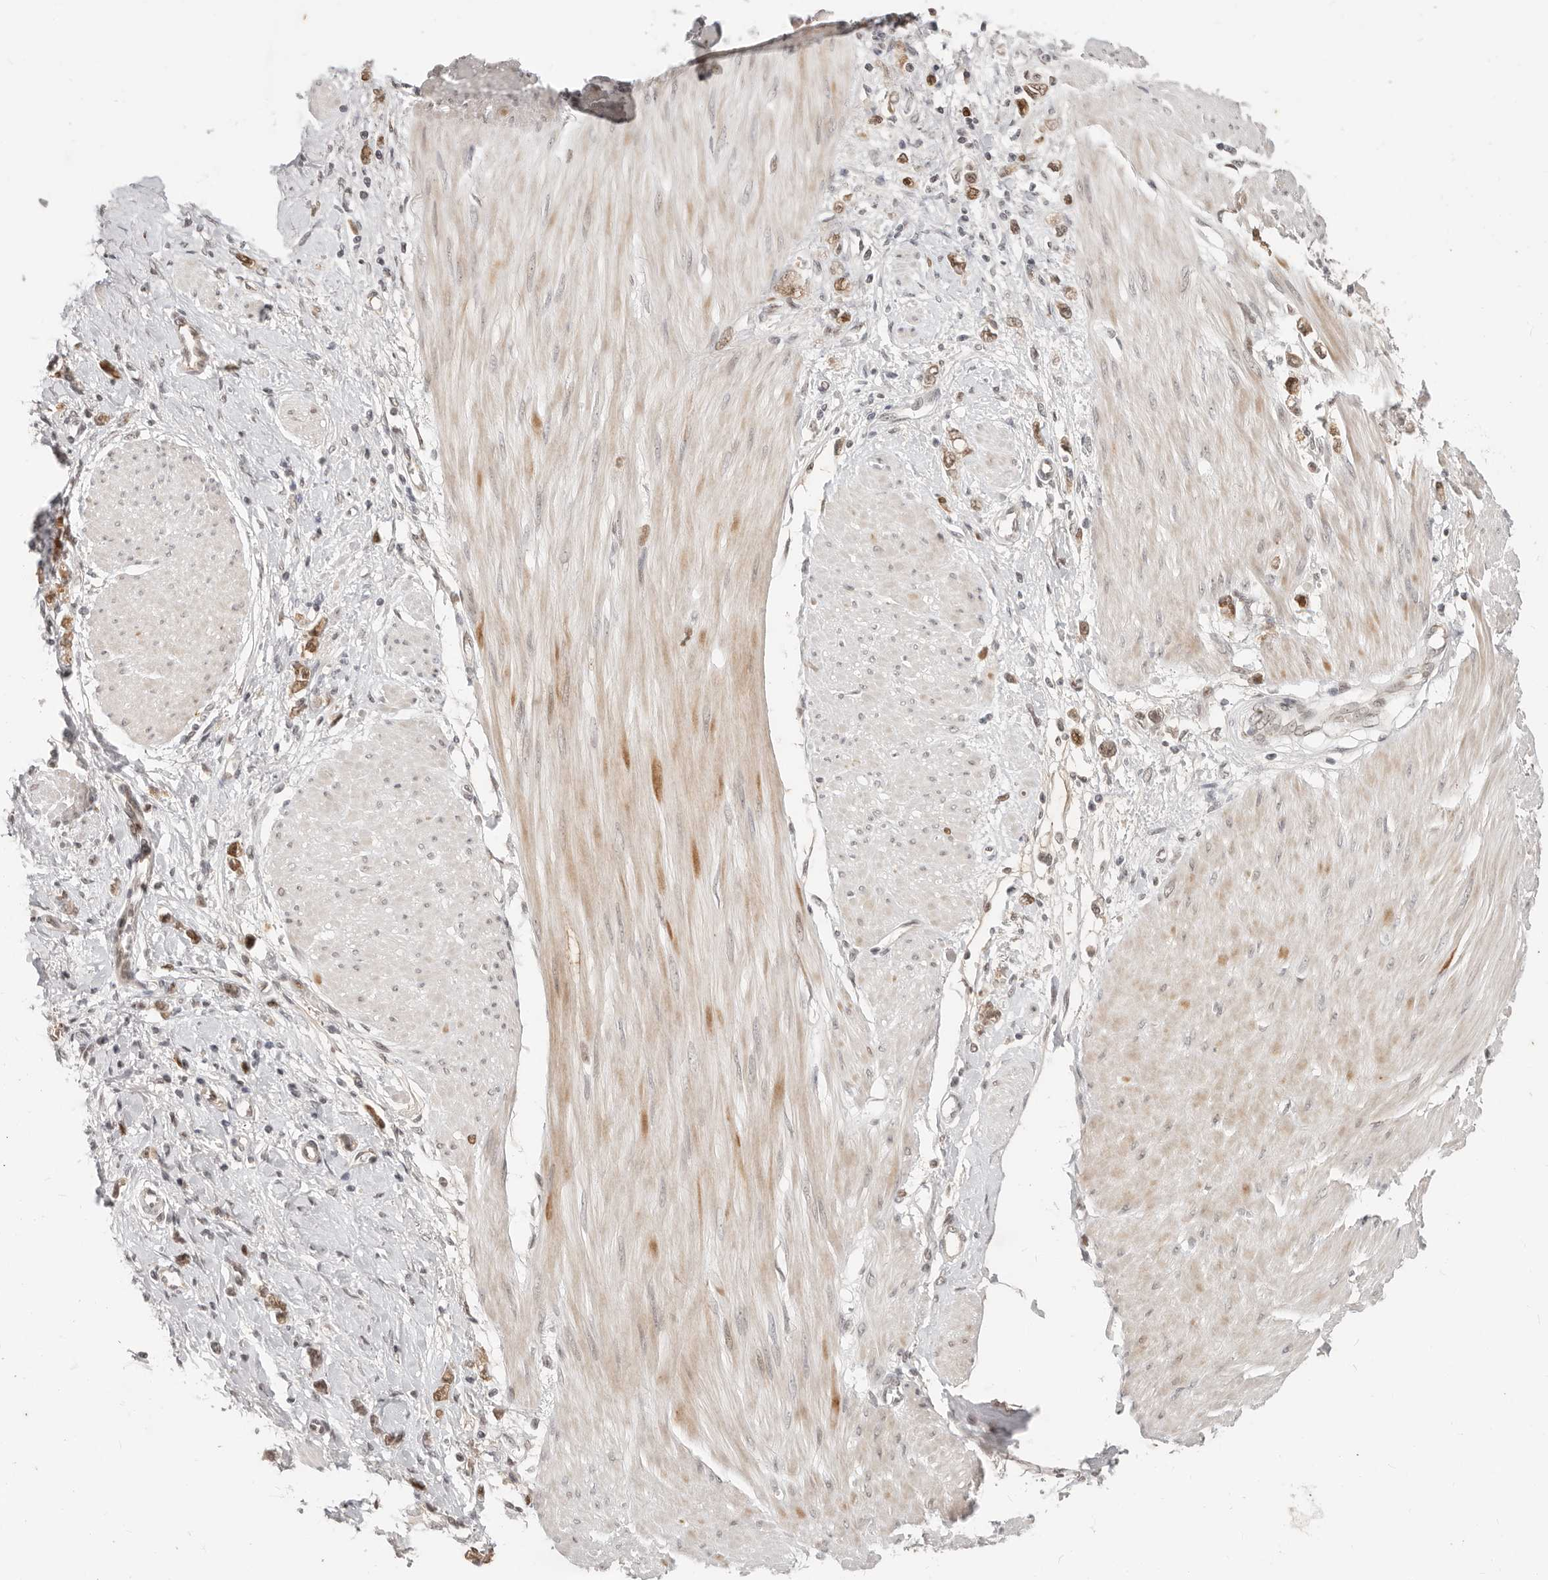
{"staining": {"intensity": "moderate", "quantity": "25%-75%", "location": "nuclear"}, "tissue": "stomach cancer", "cell_type": "Tumor cells", "image_type": "cancer", "snomed": [{"axis": "morphology", "description": "Adenocarcinoma, NOS"}, {"axis": "topography", "description": "Stomach"}], "caption": "Immunohistochemical staining of human stomach adenocarcinoma displays medium levels of moderate nuclear positivity in approximately 25%-75% of tumor cells. (Brightfield microscopy of DAB IHC at high magnification).", "gene": "RFC2", "patient": {"sex": "female", "age": 76}}